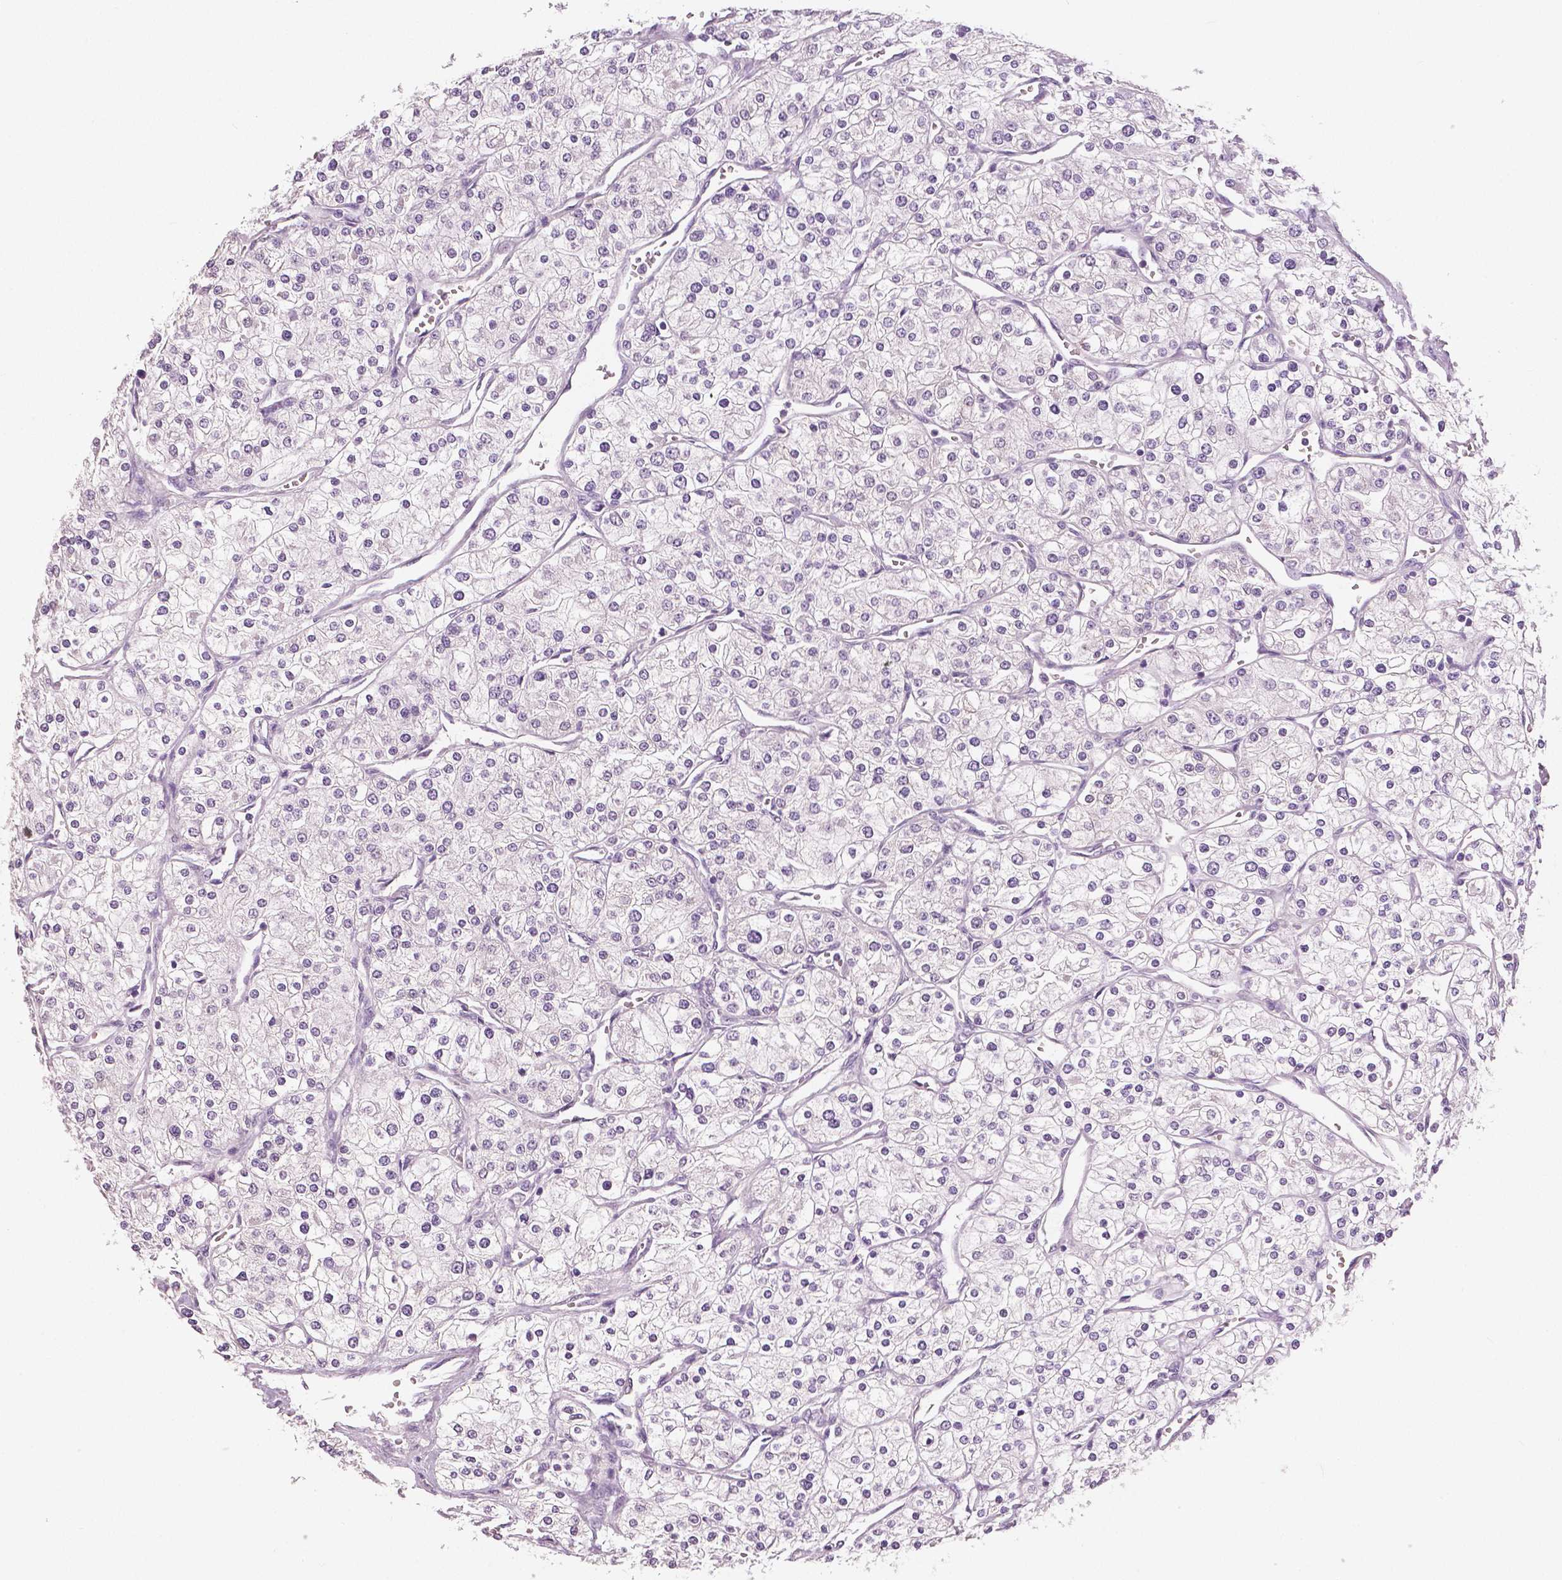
{"staining": {"intensity": "negative", "quantity": "none", "location": "none"}, "tissue": "renal cancer", "cell_type": "Tumor cells", "image_type": "cancer", "snomed": [{"axis": "morphology", "description": "Adenocarcinoma, NOS"}, {"axis": "topography", "description": "Kidney"}], "caption": "Tumor cells show no significant protein positivity in adenocarcinoma (renal).", "gene": "NECAB1", "patient": {"sex": "male", "age": 80}}